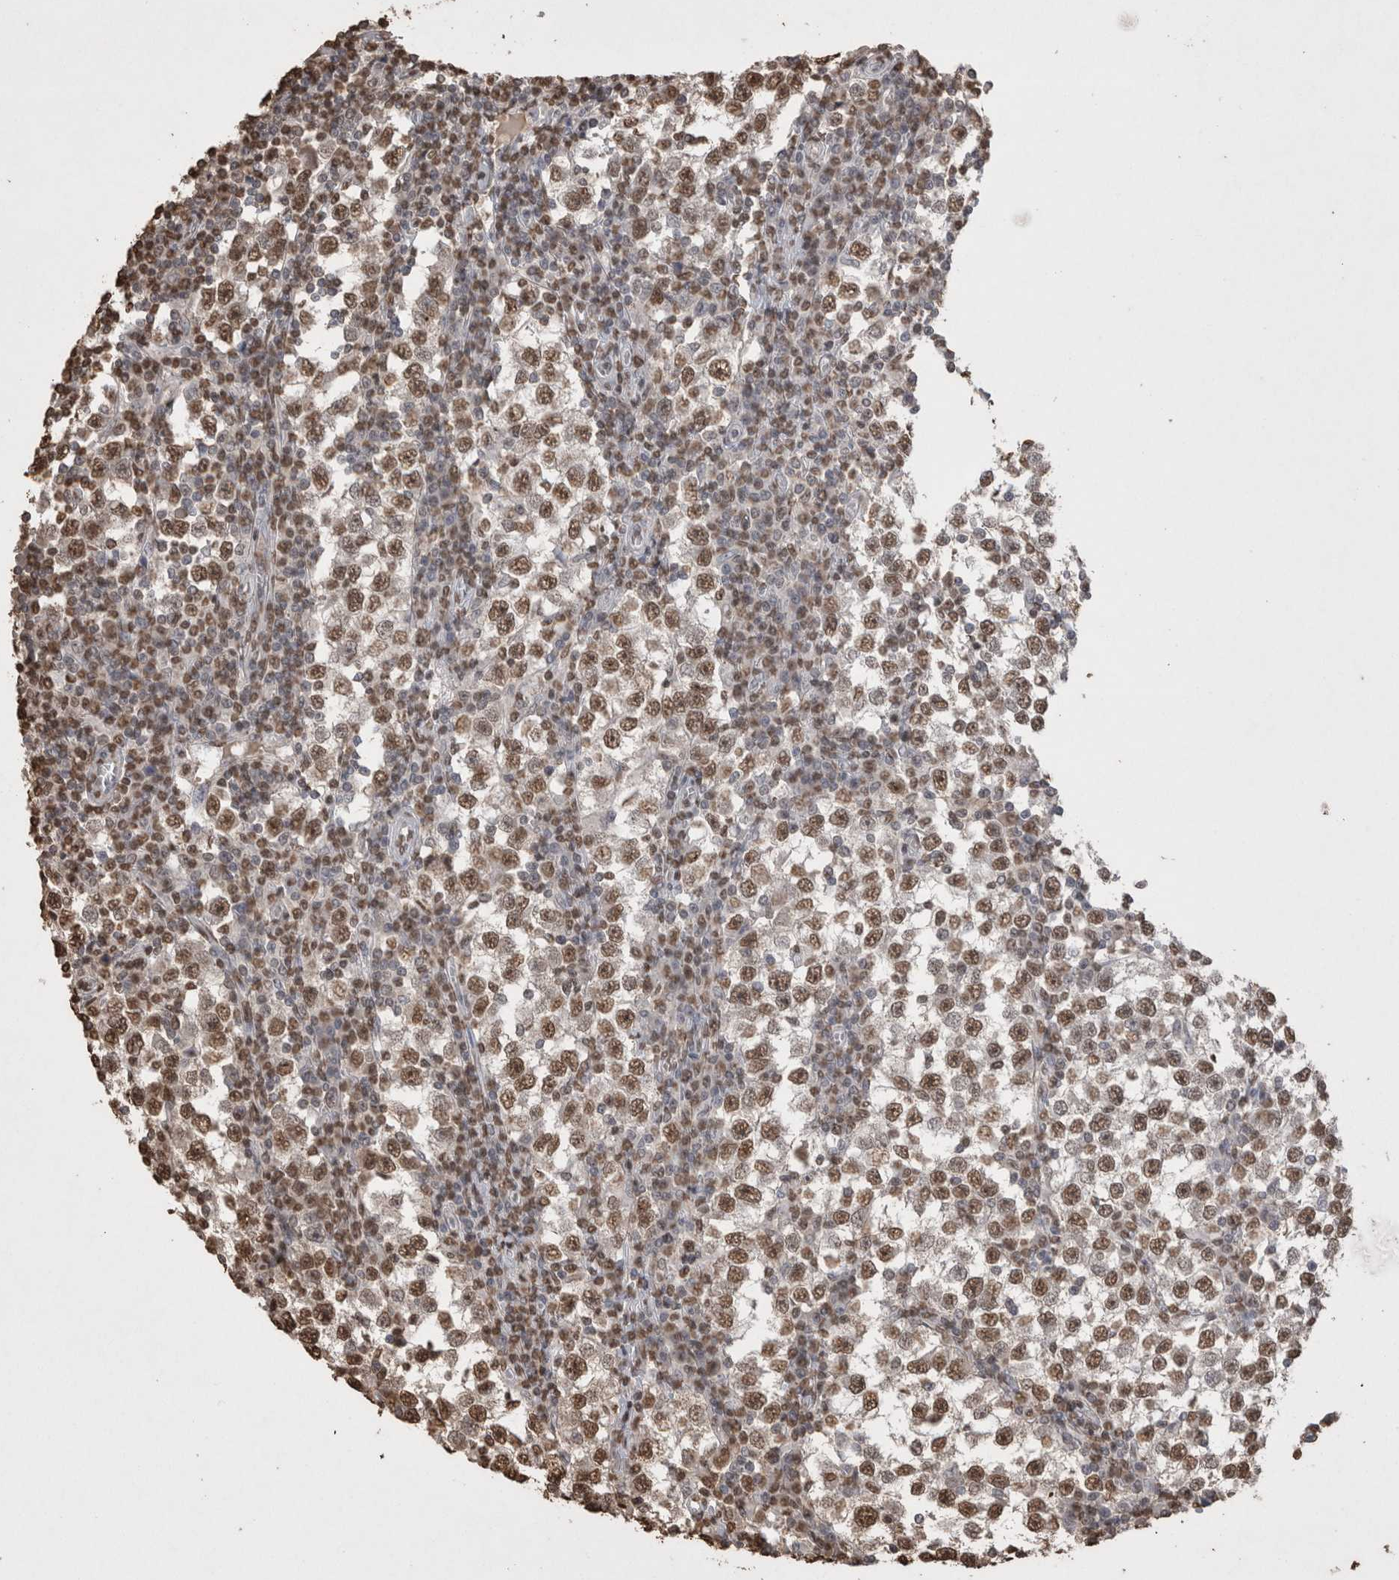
{"staining": {"intensity": "moderate", "quantity": ">75%", "location": "nuclear"}, "tissue": "testis cancer", "cell_type": "Tumor cells", "image_type": "cancer", "snomed": [{"axis": "morphology", "description": "Seminoma, NOS"}, {"axis": "topography", "description": "Testis"}], "caption": "A high-resolution micrograph shows IHC staining of testis seminoma, which displays moderate nuclear positivity in approximately >75% of tumor cells. The protein is stained brown, and the nuclei are stained in blue (DAB IHC with brightfield microscopy, high magnification).", "gene": "POU5F1", "patient": {"sex": "male", "age": 65}}